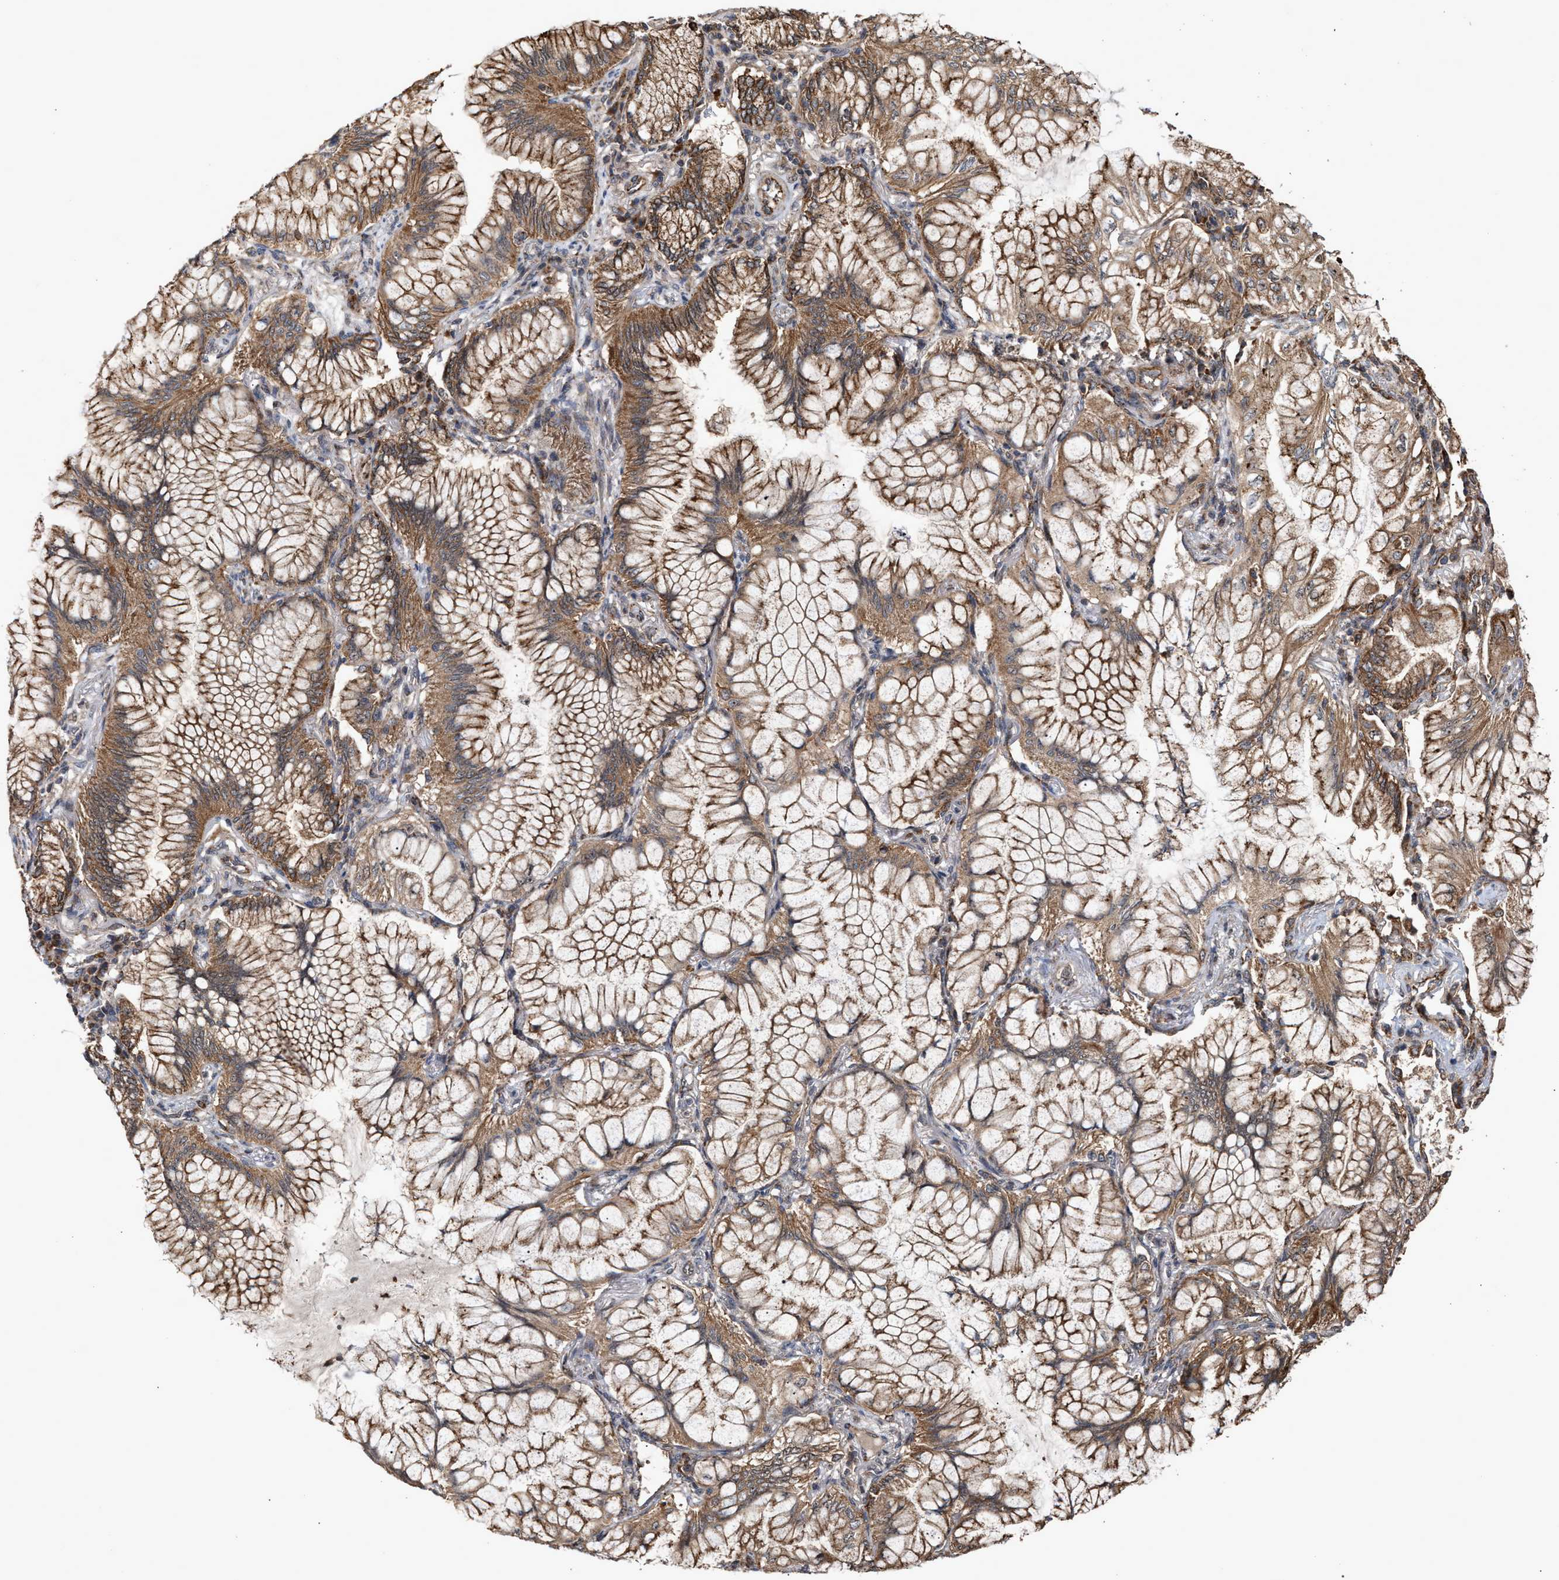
{"staining": {"intensity": "moderate", "quantity": ">75%", "location": "cytoplasmic/membranous"}, "tissue": "lung cancer", "cell_type": "Tumor cells", "image_type": "cancer", "snomed": [{"axis": "morphology", "description": "Adenocarcinoma, NOS"}, {"axis": "topography", "description": "Lung"}], "caption": "This is an image of IHC staining of adenocarcinoma (lung), which shows moderate staining in the cytoplasmic/membranous of tumor cells.", "gene": "EXOSC2", "patient": {"sex": "female", "age": 70}}